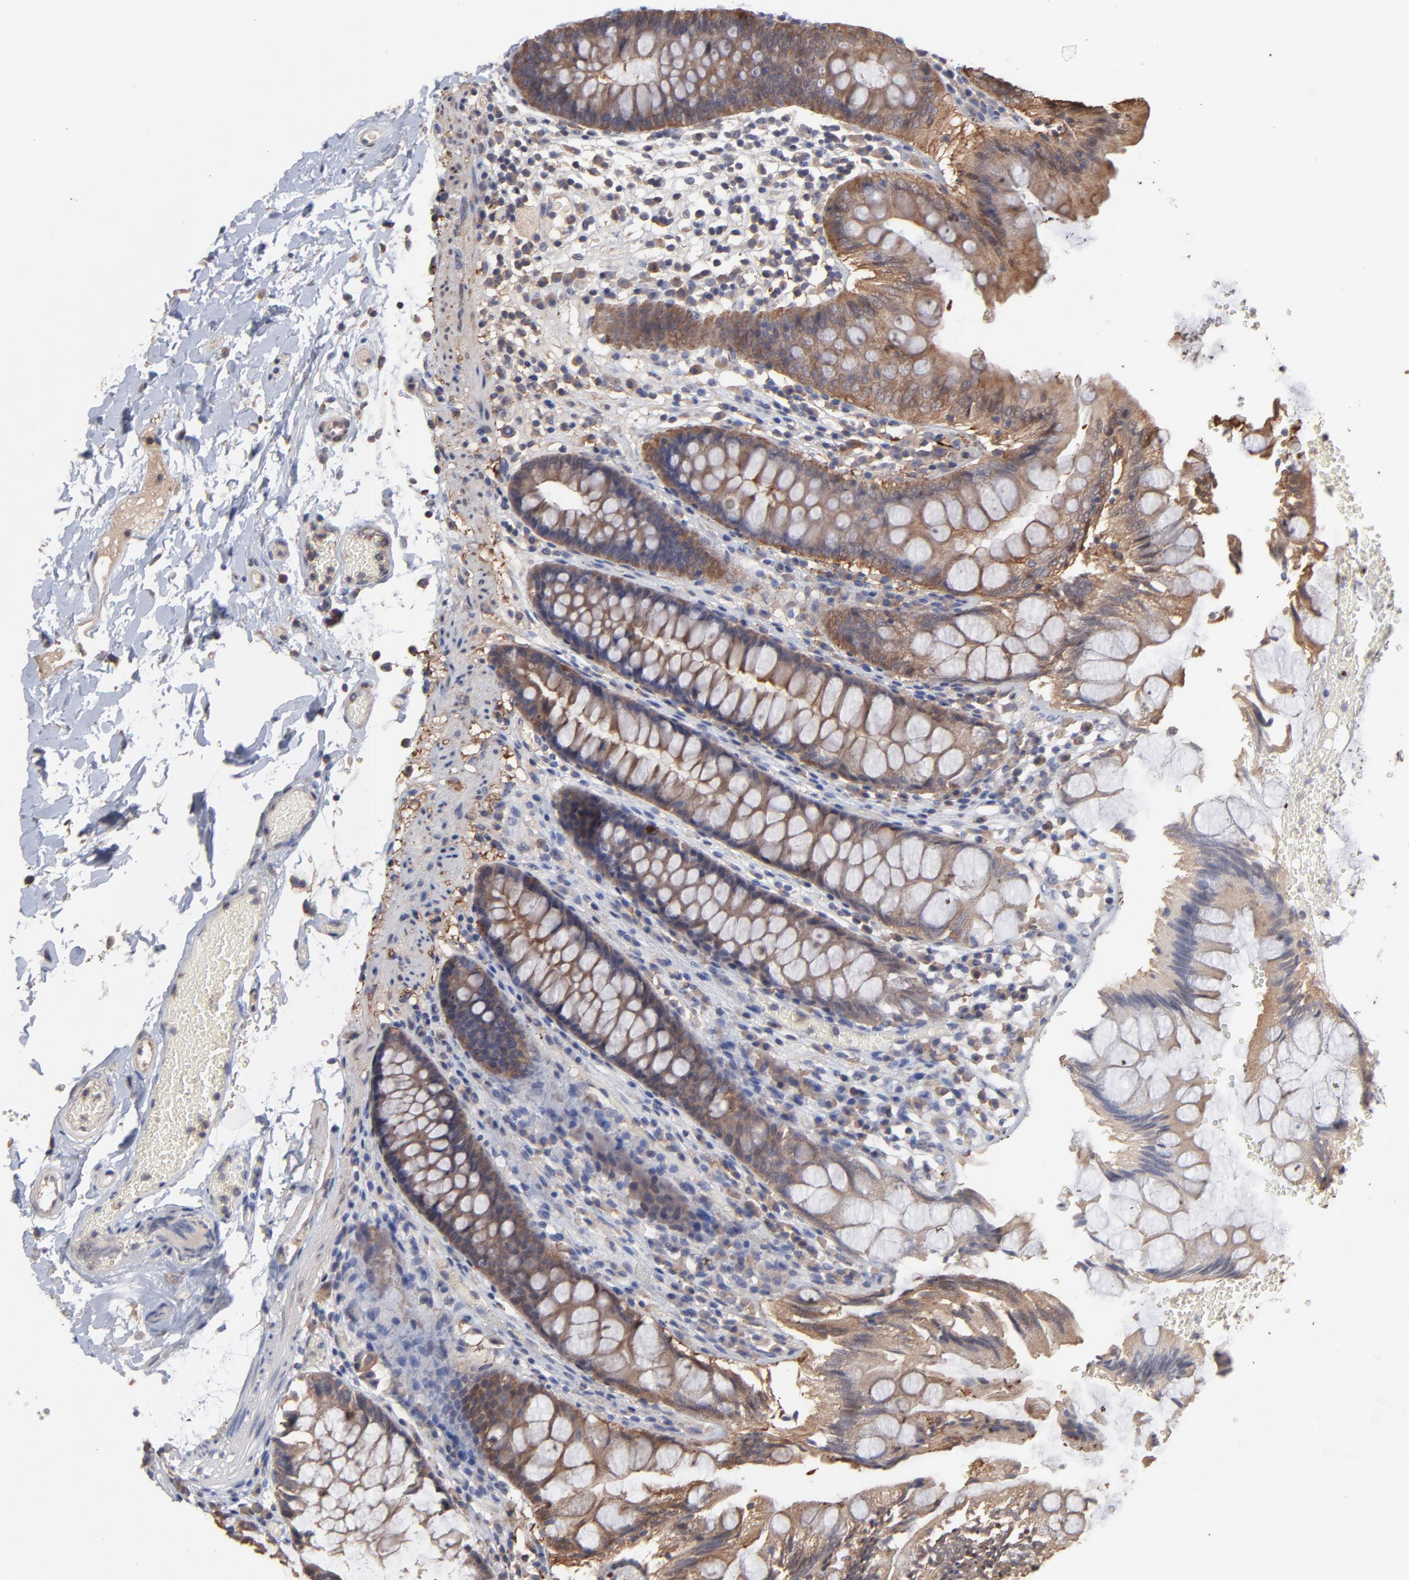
{"staining": {"intensity": "weak", "quantity": "25%-75%", "location": "cytoplasmic/membranous"}, "tissue": "colon", "cell_type": "Endothelial cells", "image_type": "normal", "snomed": [{"axis": "morphology", "description": "Normal tissue, NOS"}, {"axis": "topography", "description": "Smooth muscle"}, {"axis": "topography", "description": "Colon"}], "caption": "Immunohistochemistry (IHC) image of benign colon: human colon stained using immunohistochemistry exhibits low levels of weak protein expression localized specifically in the cytoplasmic/membranous of endothelial cells, appearing as a cytoplasmic/membranous brown color.", "gene": "TANGO2", "patient": {"sex": "male", "age": 67}}